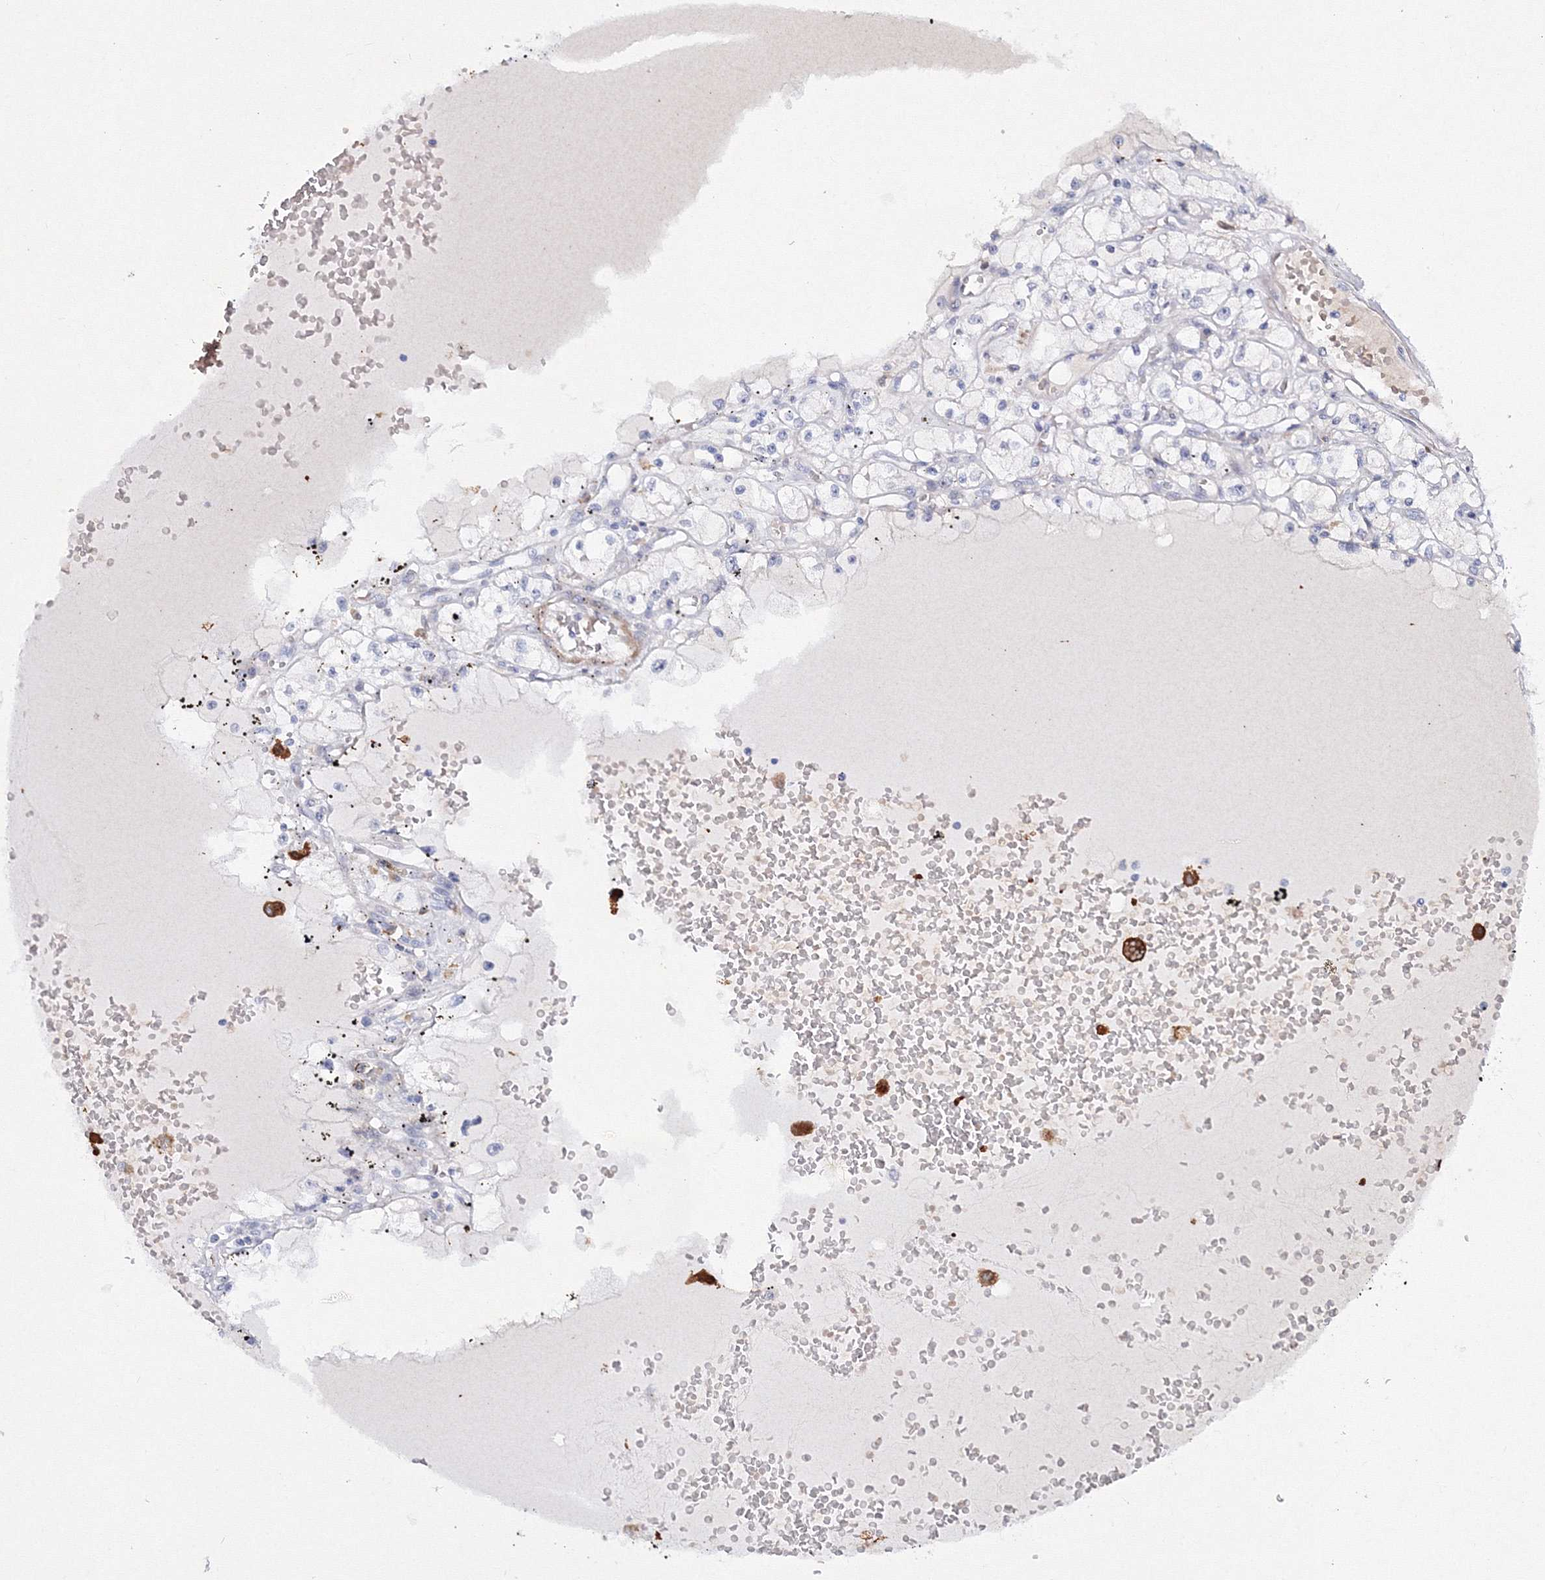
{"staining": {"intensity": "negative", "quantity": "none", "location": "none"}, "tissue": "renal cancer", "cell_type": "Tumor cells", "image_type": "cancer", "snomed": [{"axis": "morphology", "description": "Adenocarcinoma, NOS"}, {"axis": "topography", "description": "Kidney"}], "caption": "This is an immunohistochemistry histopathology image of renal cancer (adenocarcinoma). There is no positivity in tumor cells.", "gene": "C11orf52", "patient": {"sex": "male", "age": 56}}